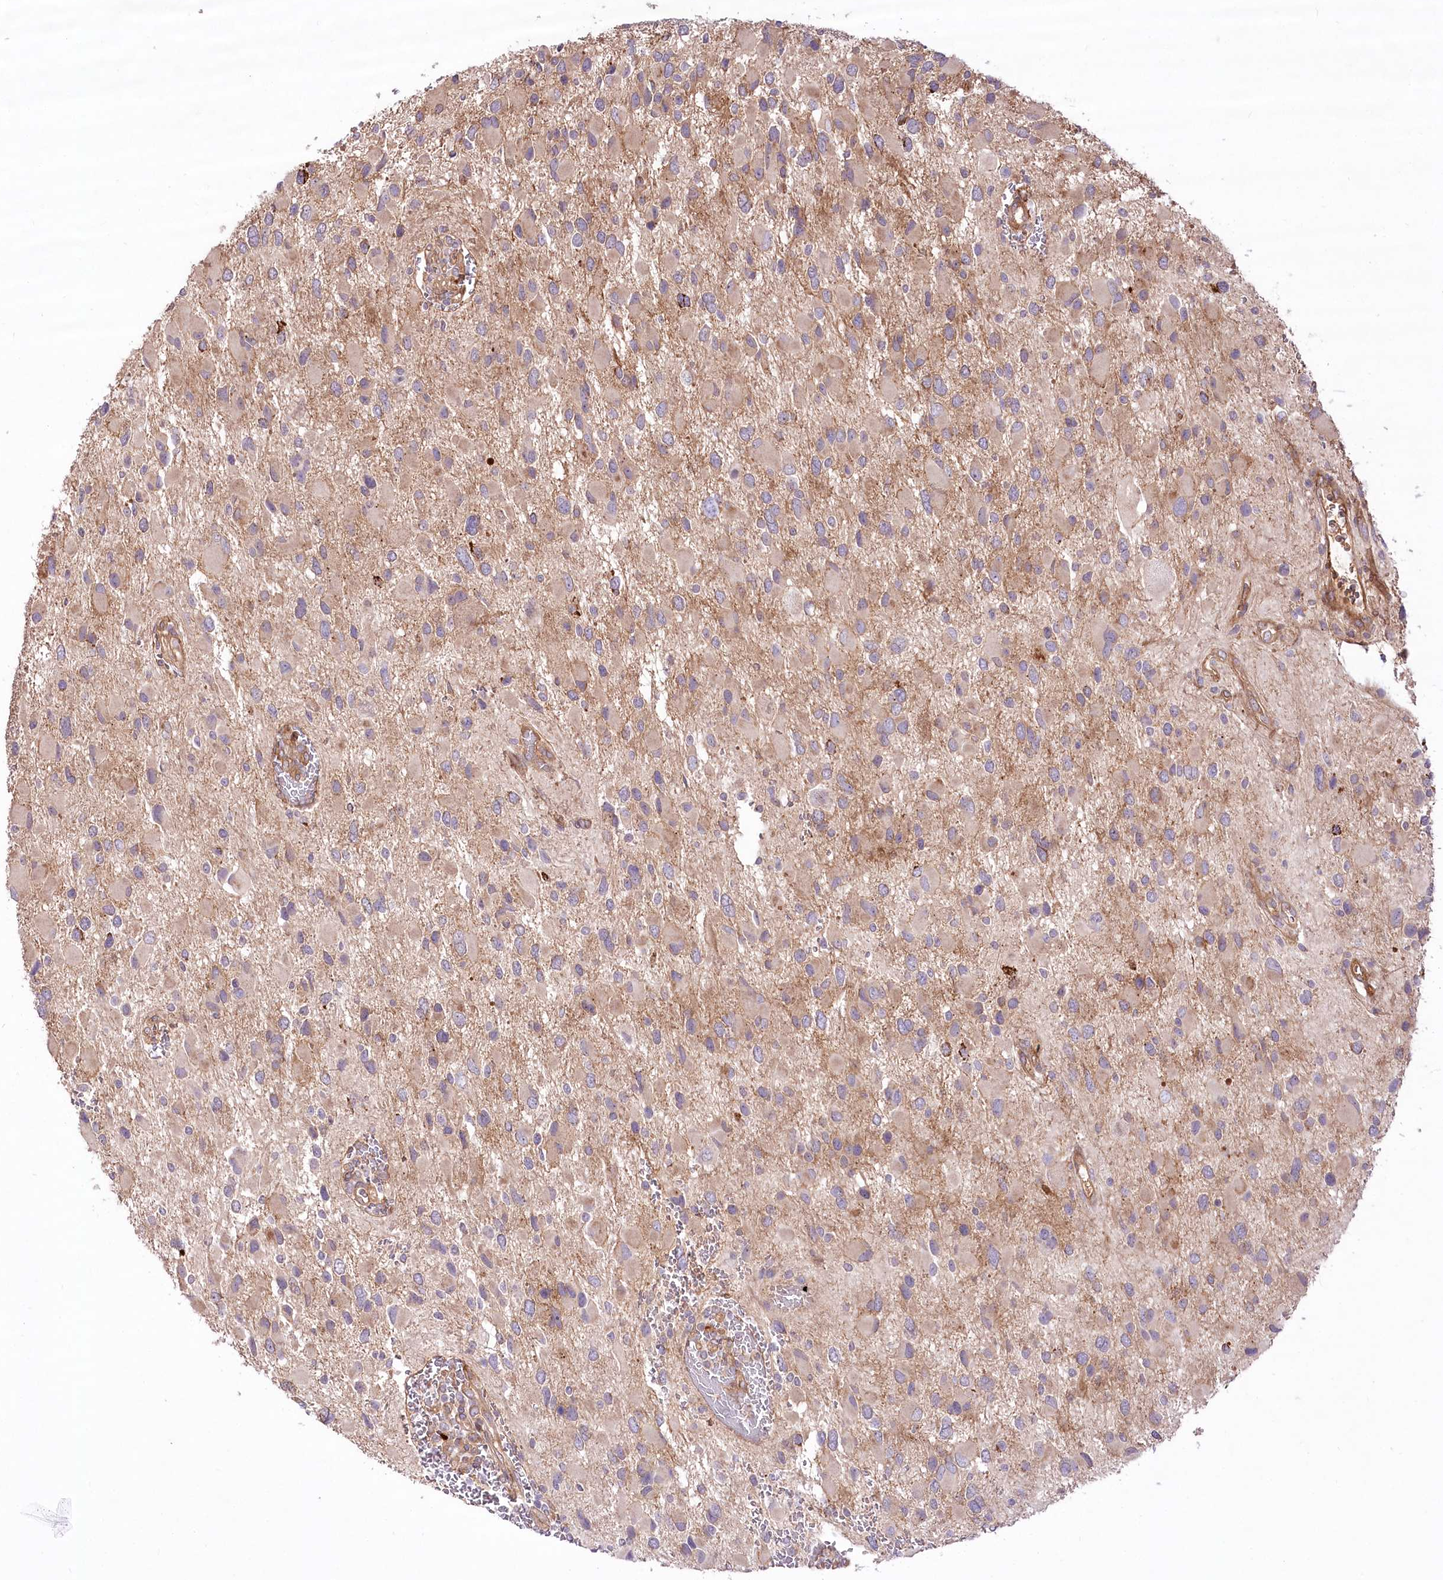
{"staining": {"intensity": "weak", "quantity": "25%-75%", "location": "cytoplasmic/membranous"}, "tissue": "glioma", "cell_type": "Tumor cells", "image_type": "cancer", "snomed": [{"axis": "morphology", "description": "Glioma, malignant, High grade"}, {"axis": "topography", "description": "Brain"}], "caption": "Glioma stained for a protein (brown) reveals weak cytoplasmic/membranous positive expression in approximately 25%-75% of tumor cells.", "gene": "PSTK", "patient": {"sex": "male", "age": 53}}